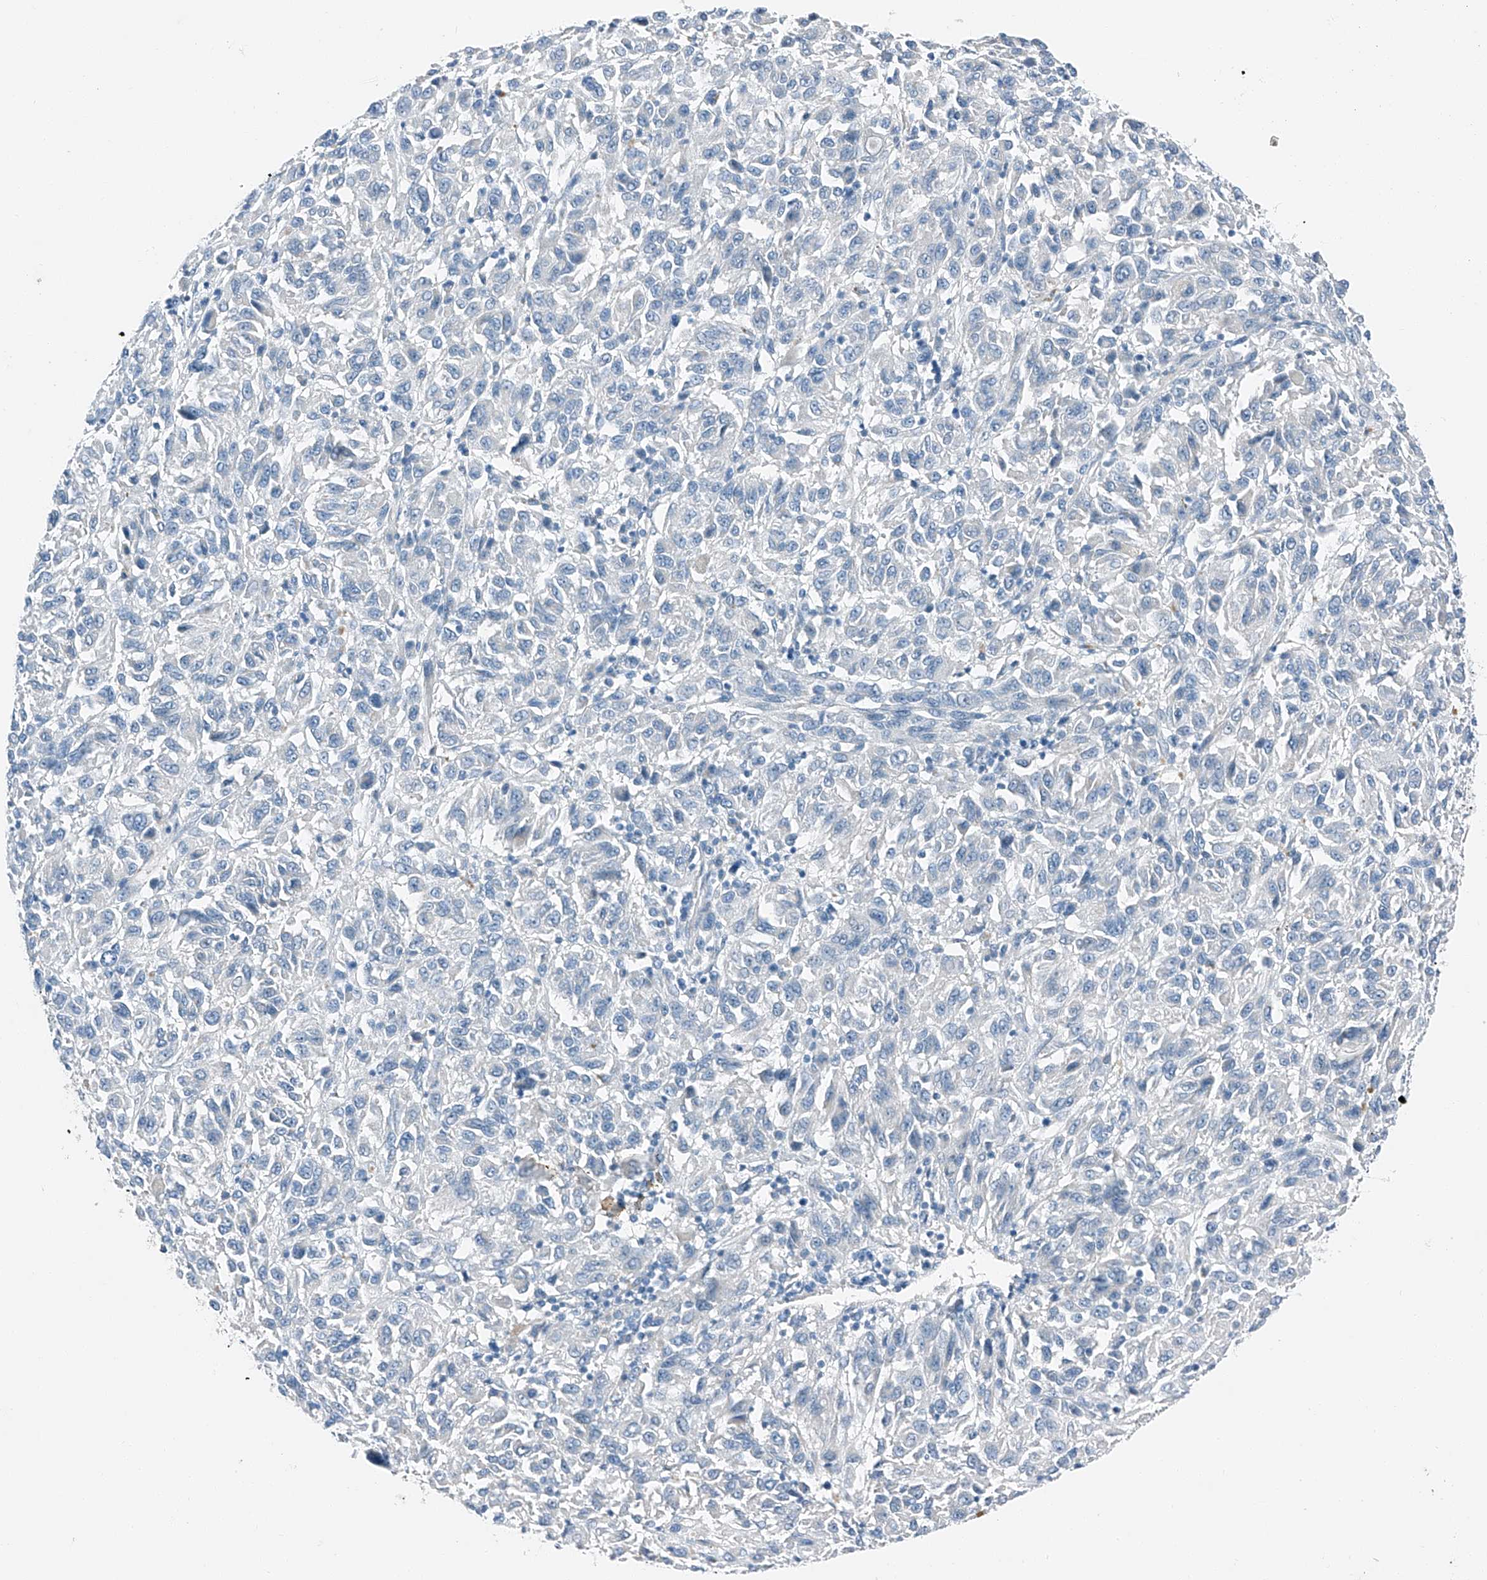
{"staining": {"intensity": "negative", "quantity": "none", "location": "none"}, "tissue": "melanoma", "cell_type": "Tumor cells", "image_type": "cancer", "snomed": [{"axis": "morphology", "description": "Malignant melanoma, Metastatic site"}, {"axis": "topography", "description": "Lung"}], "caption": "This histopathology image is of malignant melanoma (metastatic site) stained with IHC to label a protein in brown with the nuclei are counter-stained blue. There is no expression in tumor cells. (DAB immunohistochemistry visualized using brightfield microscopy, high magnification).", "gene": "MDGA1", "patient": {"sex": "male", "age": 64}}